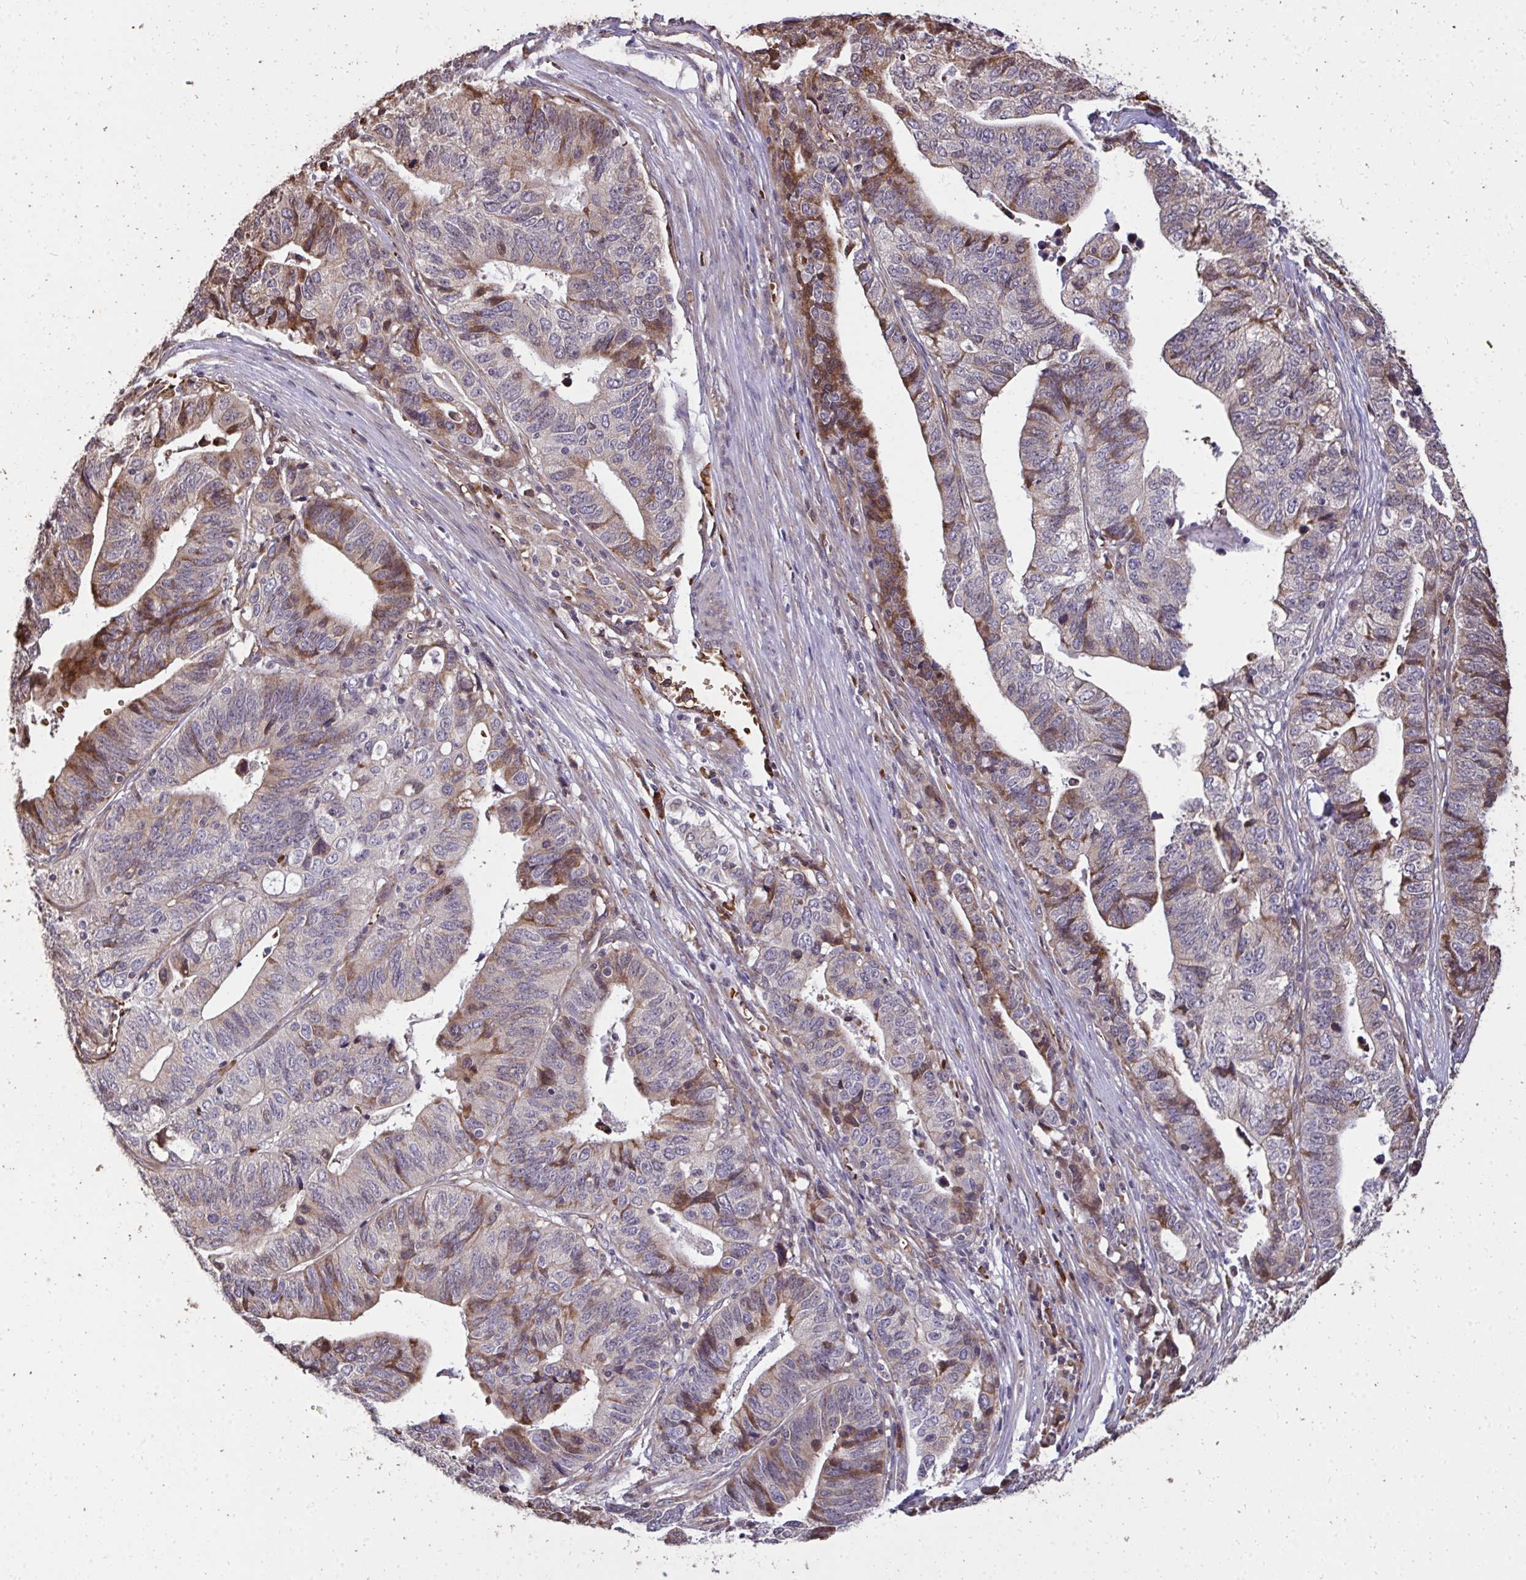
{"staining": {"intensity": "moderate", "quantity": "25%-75%", "location": "cytoplasmic/membranous"}, "tissue": "stomach cancer", "cell_type": "Tumor cells", "image_type": "cancer", "snomed": [{"axis": "morphology", "description": "Adenocarcinoma, NOS"}, {"axis": "topography", "description": "Stomach, upper"}], "caption": "Immunohistochemical staining of human stomach adenocarcinoma shows medium levels of moderate cytoplasmic/membranous positivity in about 25%-75% of tumor cells. (DAB (3,3'-diaminobenzidine) IHC, brown staining for protein, blue staining for nuclei).", "gene": "FIBCD1", "patient": {"sex": "female", "age": 67}}